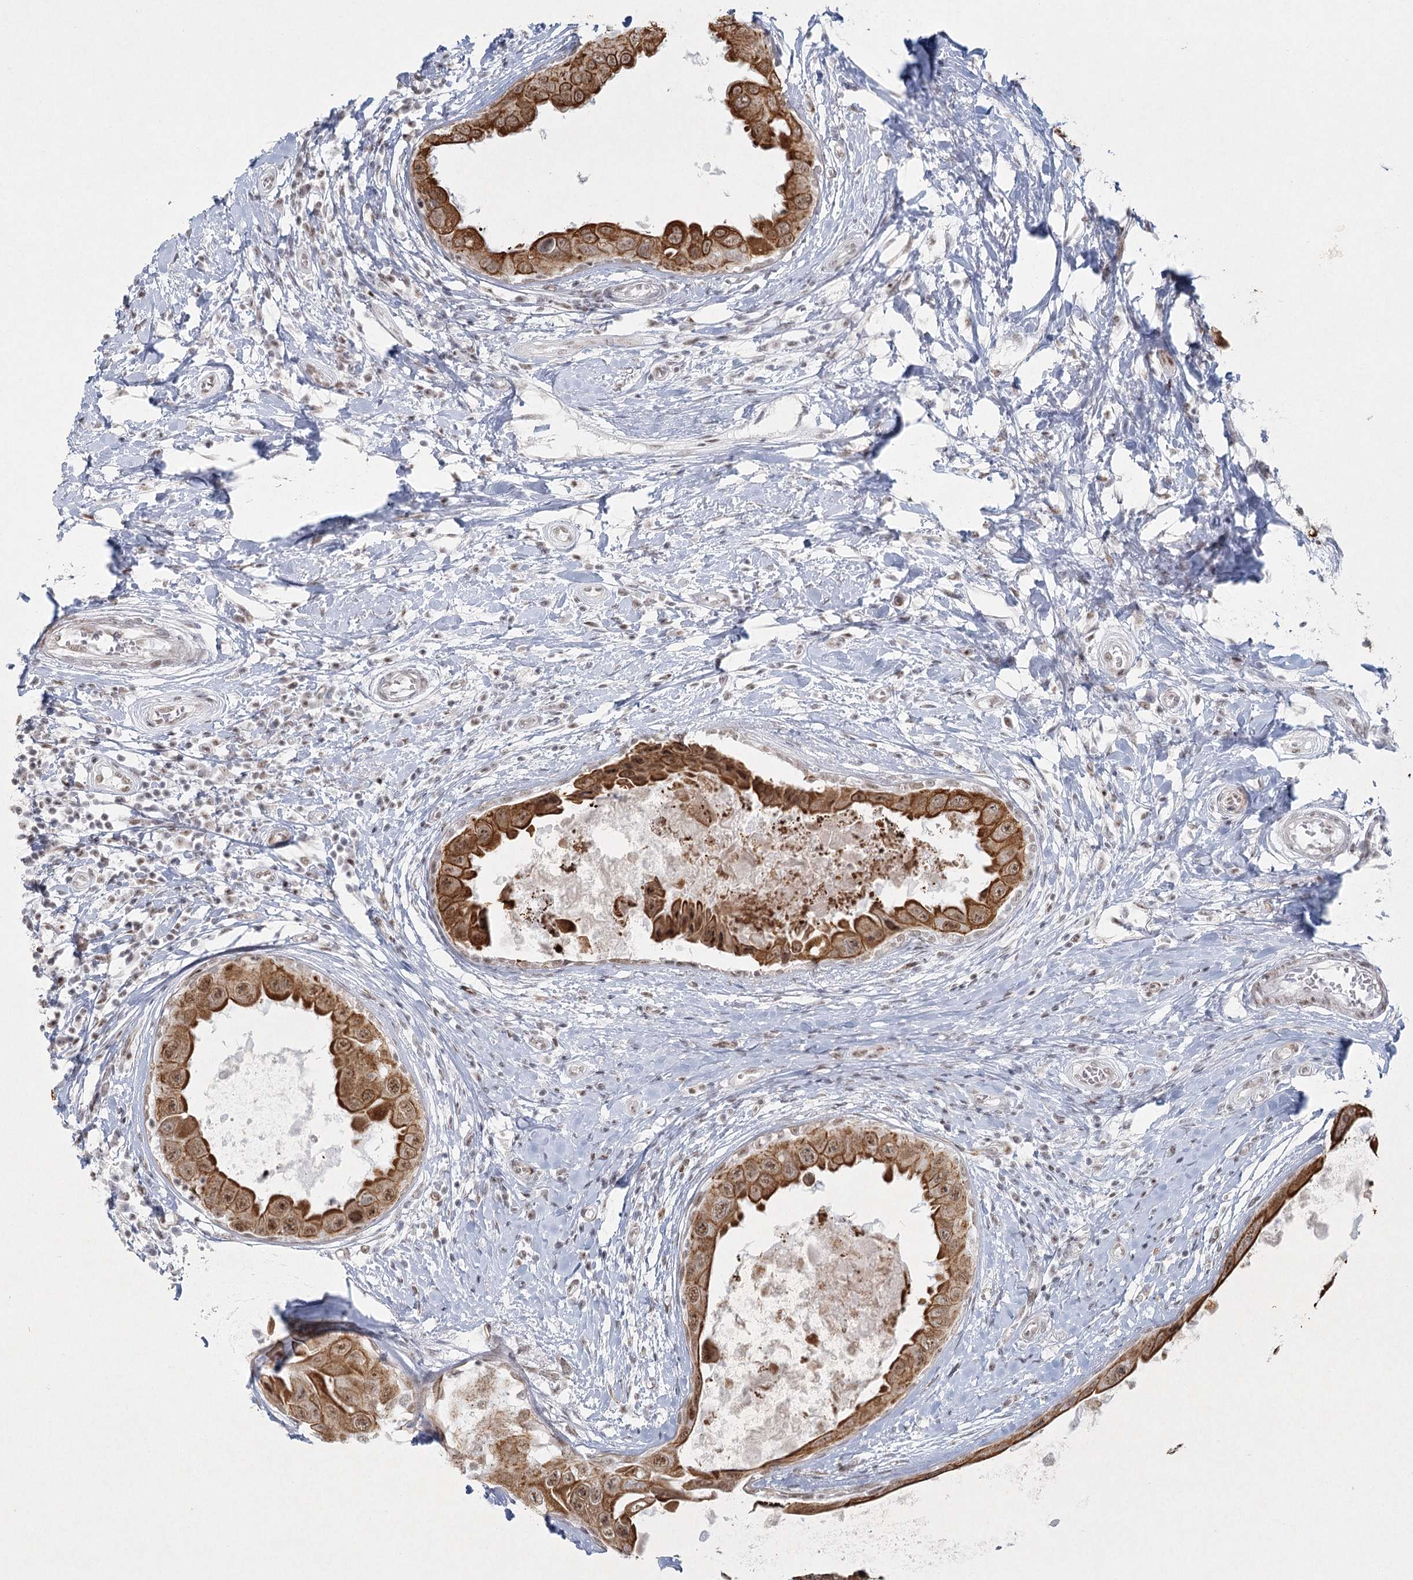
{"staining": {"intensity": "moderate", "quantity": ">75%", "location": "cytoplasmic/membranous,nuclear"}, "tissue": "breast cancer", "cell_type": "Tumor cells", "image_type": "cancer", "snomed": [{"axis": "morphology", "description": "Duct carcinoma"}, {"axis": "topography", "description": "Breast"}], "caption": "Intraductal carcinoma (breast) stained for a protein (brown) reveals moderate cytoplasmic/membranous and nuclear positive expression in approximately >75% of tumor cells.", "gene": "U2SURP", "patient": {"sex": "female", "age": 27}}